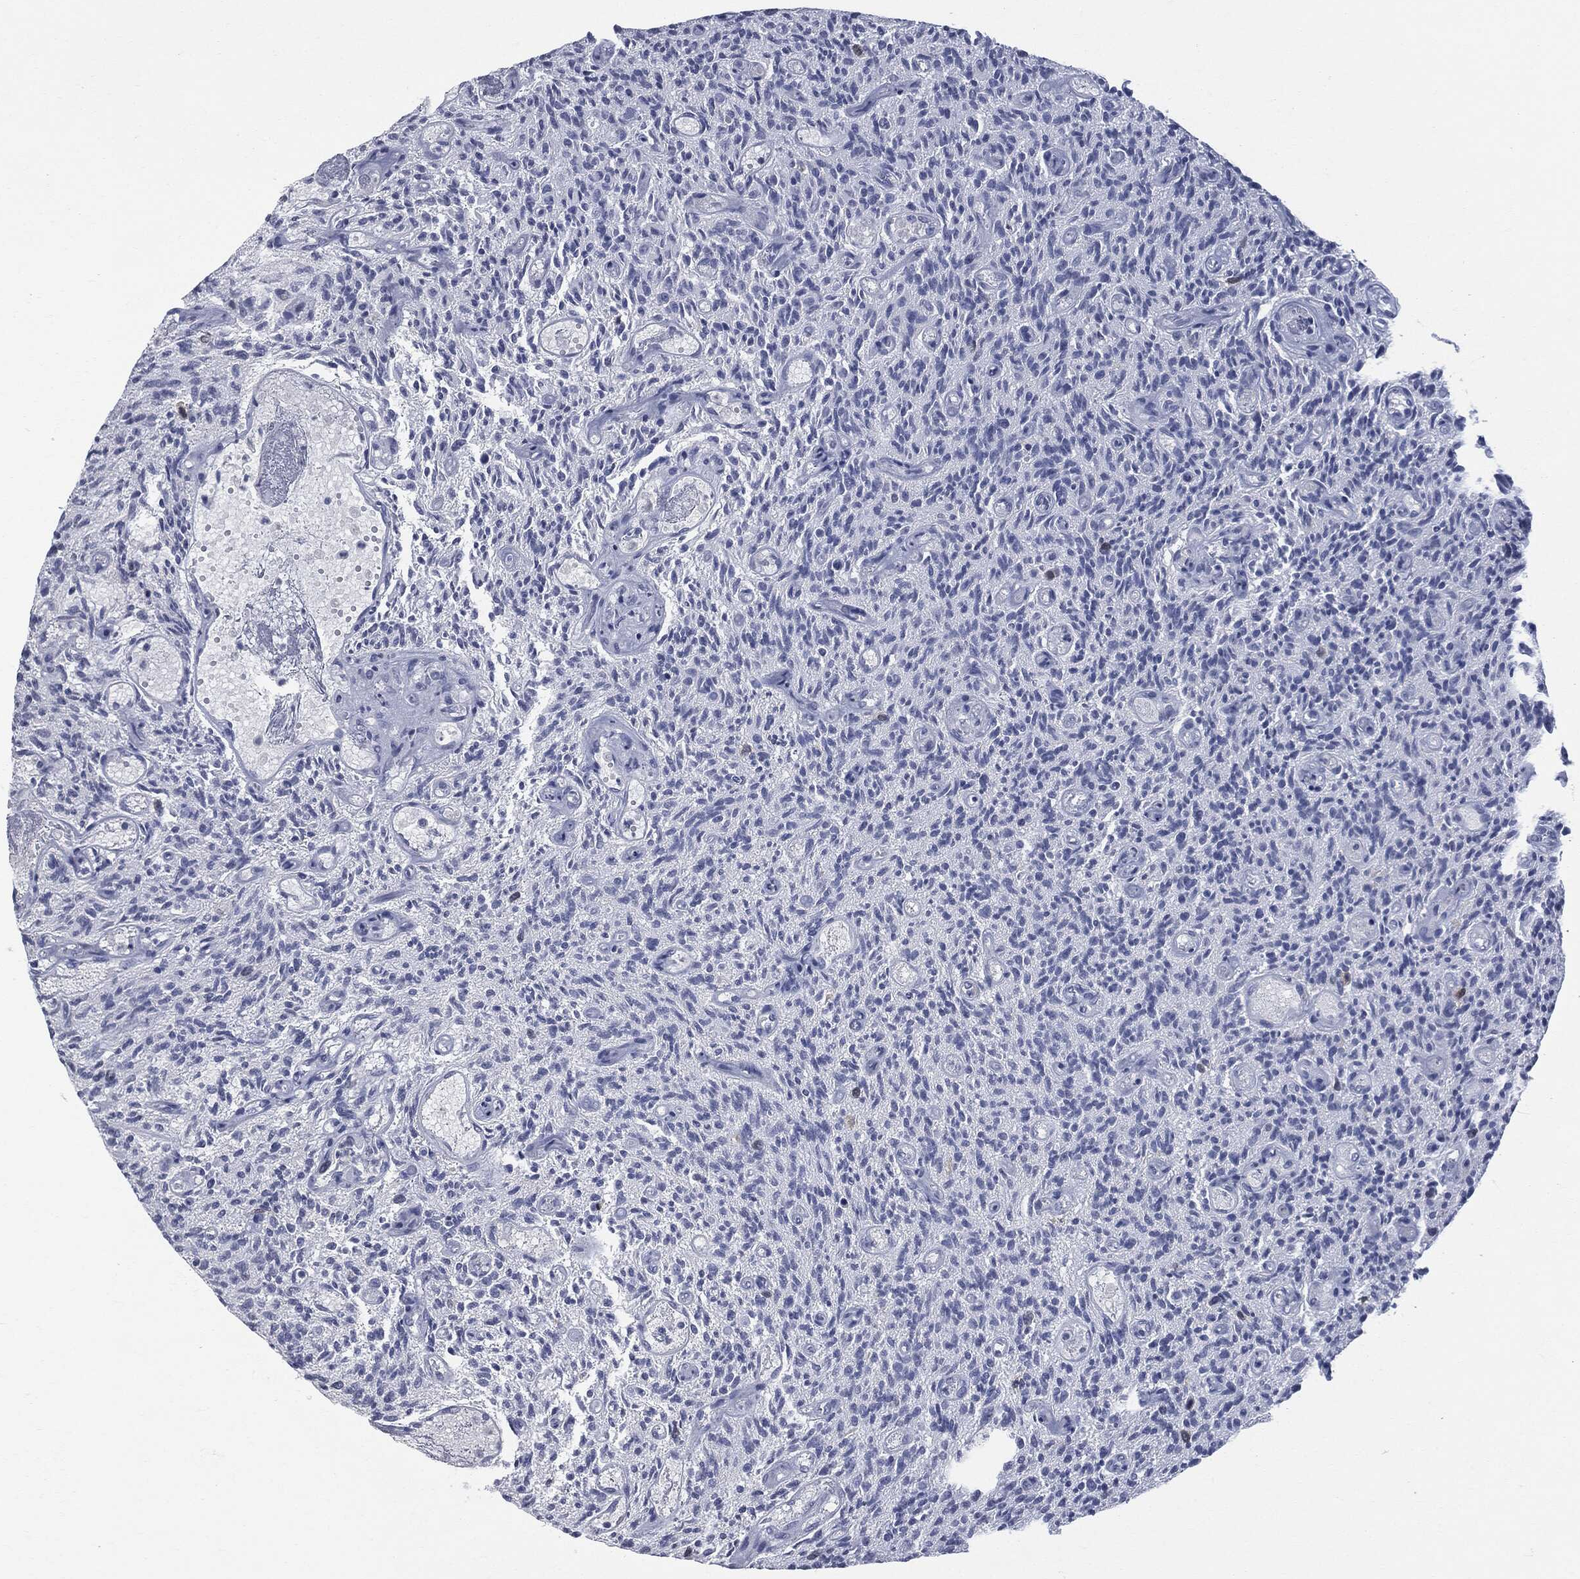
{"staining": {"intensity": "negative", "quantity": "none", "location": "none"}, "tissue": "glioma", "cell_type": "Tumor cells", "image_type": "cancer", "snomed": [{"axis": "morphology", "description": "Glioma, malignant, High grade"}, {"axis": "topography", "description": "Brain"}], "caption": "Tumor cells show no significant expression in malignant glioma (high-grade).", "gene": "UBE2C", "patient": {"sex": "male", "age": 64}}